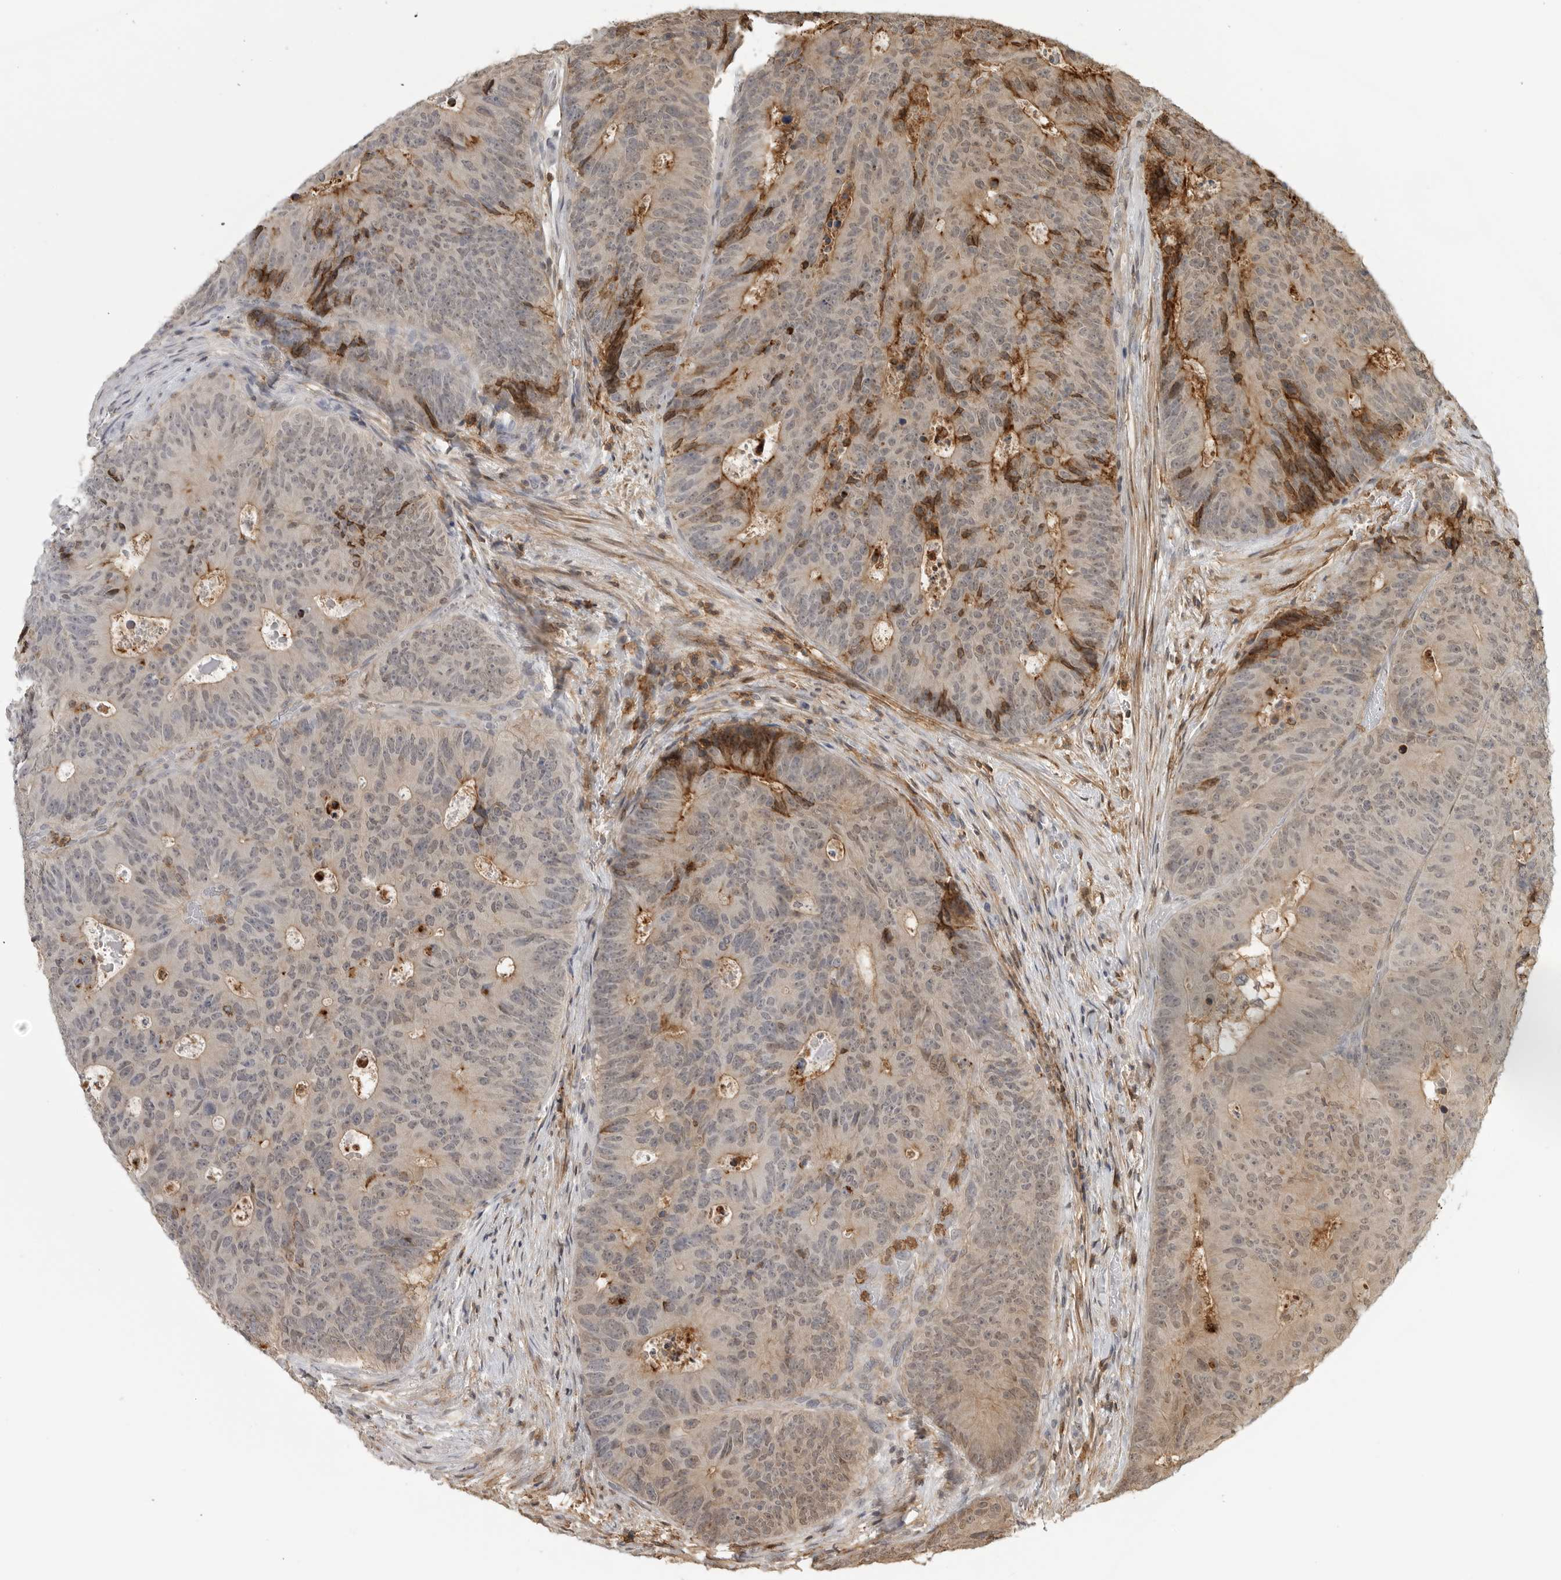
{"staining": {"intensity": "moderate", "quantity": "25%-75%", "location": "cytoplasmic/membranous"}, "tissue": "colorectal cancer", "cell_type": "Tumor cells", "image_type": "cancer", "snomed": [{"axis": "morphology", "description": "Adenocarcinoma, NOS"}, {"axis": "topography", "description": "Colon"}], "caption": "The photomicrograph exhibits a brown stain indicating the presence of a protein in the cytoplasmic/membranous of tumor cells in colorectal adenocarcinoma.", "gene": "ANXA11", "patient": {"sex": "male", "age": 87}}